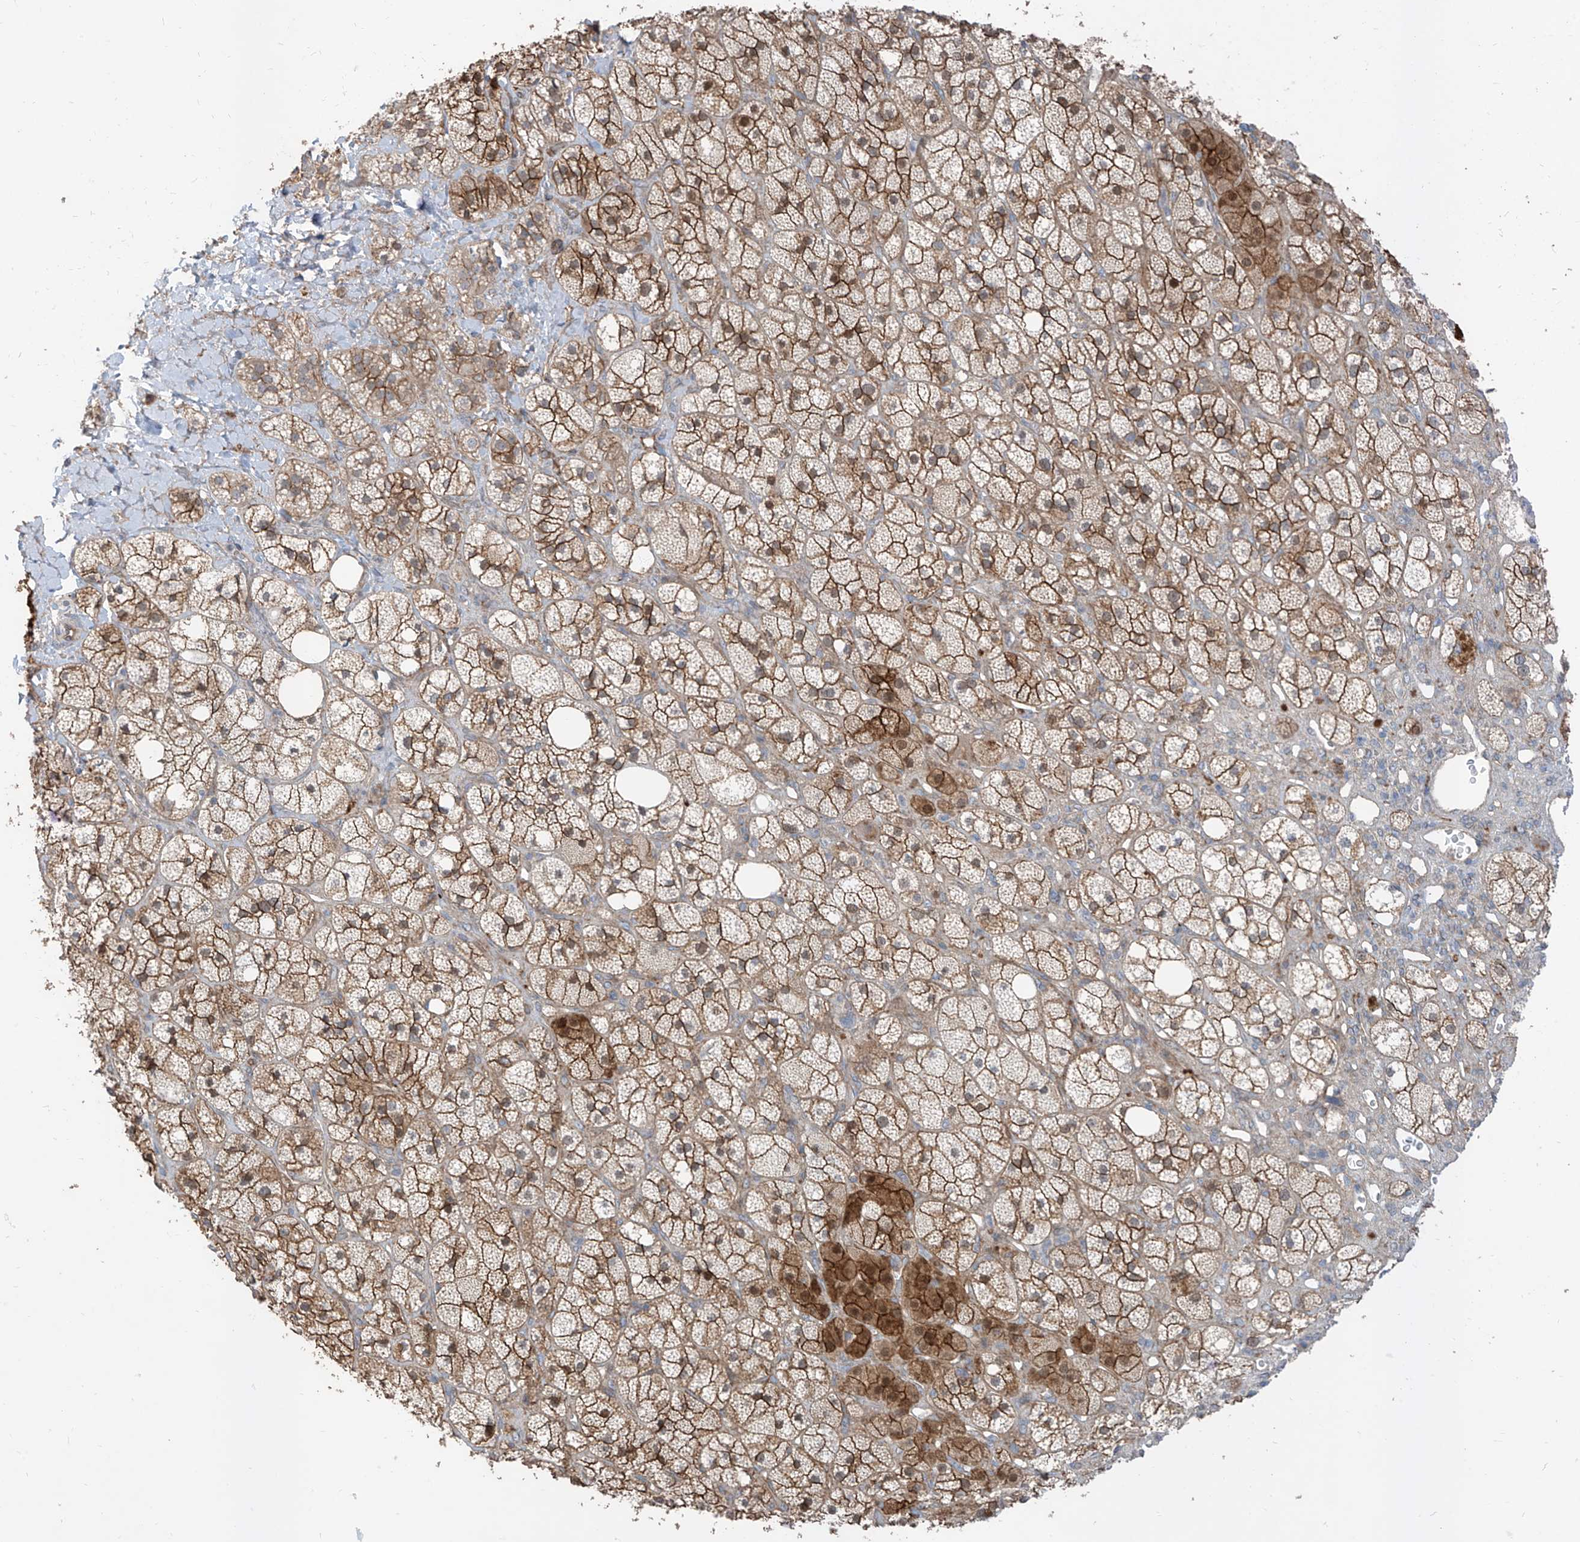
{"staining": {"intensity": "moderate", "quantity": ">75%", "location": "cytoplasmic/membranous"}, "tissue": "adrenal gland", "cell_type": "Glandular cells", "image_type": "normal", "snomed": [{"axis": "morphology", "description": "Normal tissue, NOS"}, {"axis": "topography", "description": "Adrenal gland"}], "caption": "Human adrenal gland stained for a protein (brown) reveals moderate cytoplasmic/membranous positive staining in about >75% of glandular cells.", "gene": "EPHX4", "patient": {"sex": "male", "age": 61}}